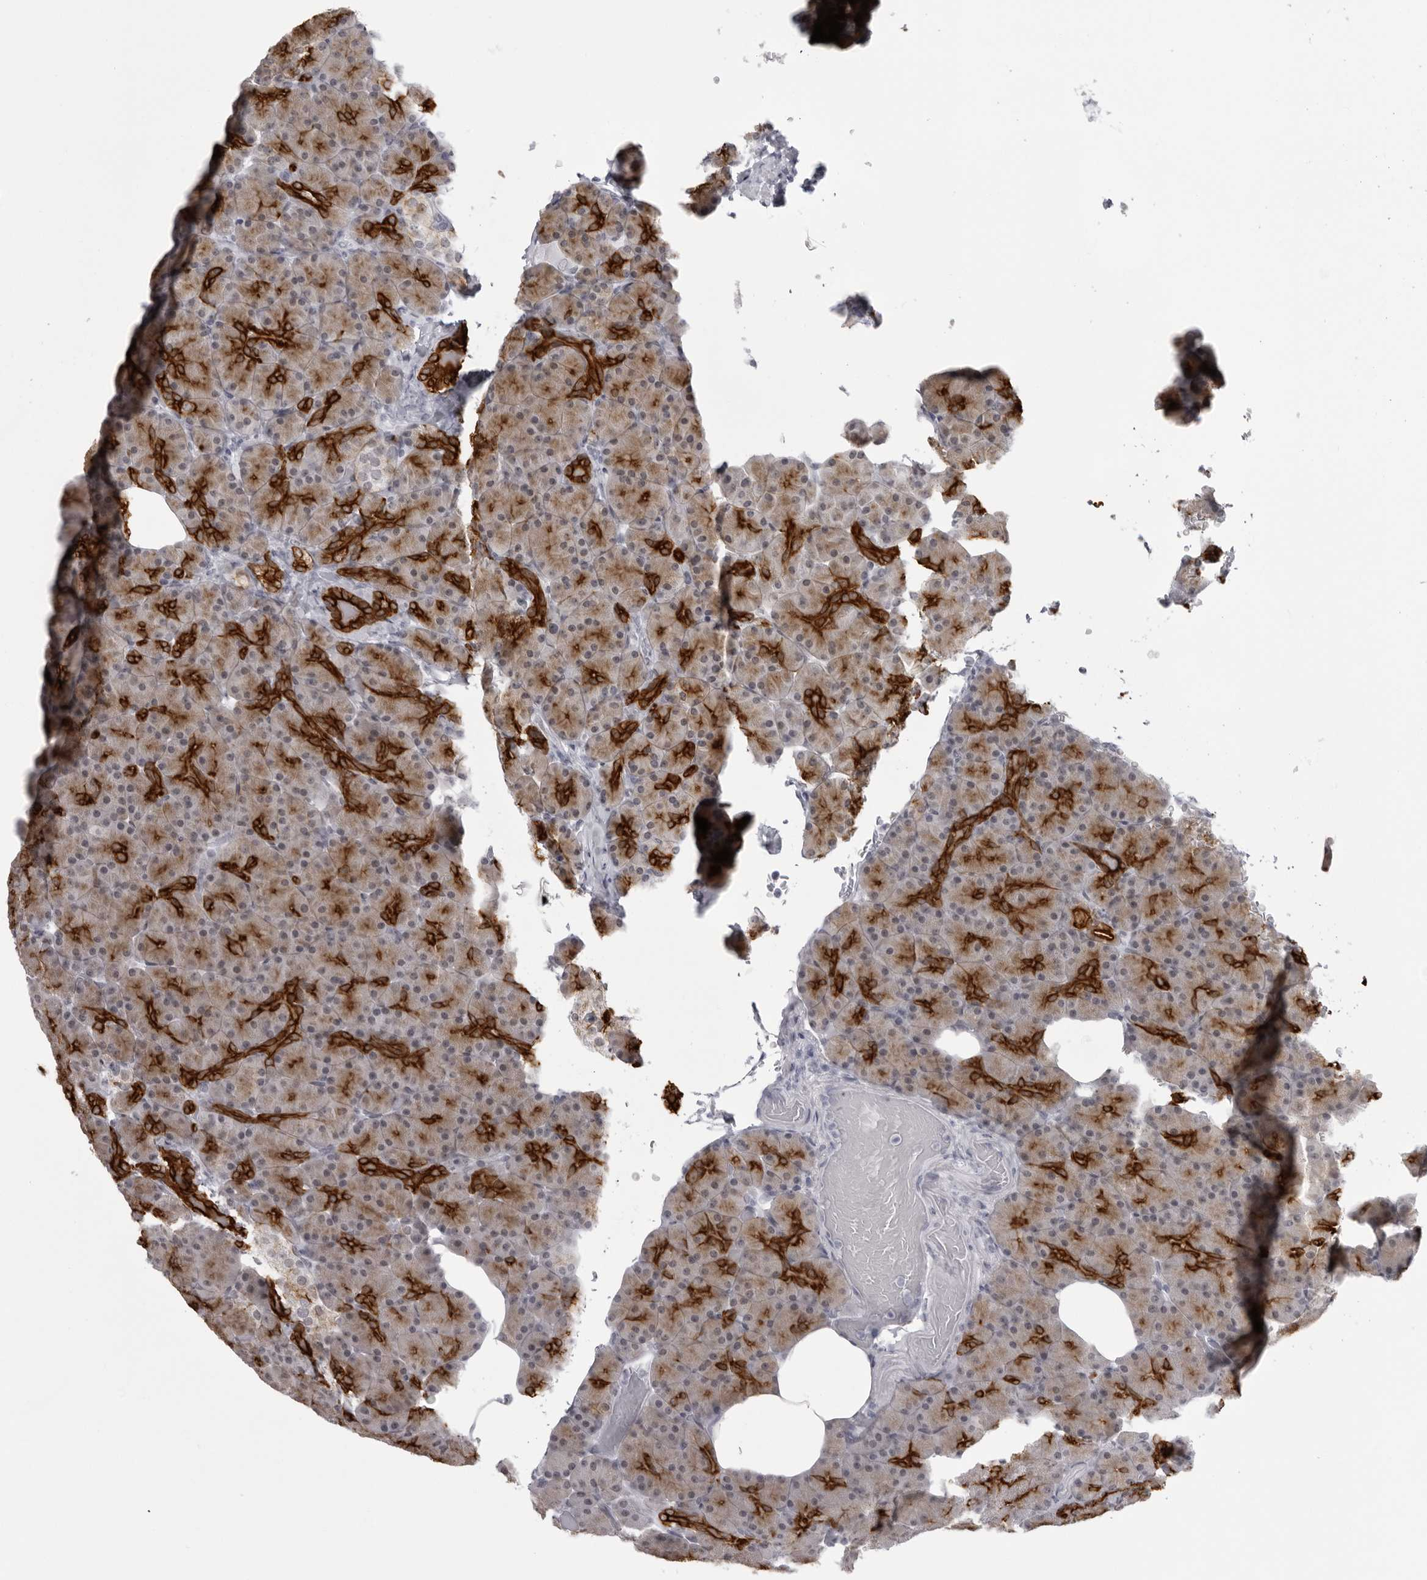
{"staining": {"intensity": "strong", "quantity": ">75%", "location": "cytoplasmic/membranous"}, "tissue": "pancreas", "cell_type": "Exocrine glandular cells", "image_type": "normal", "snomed": [{"axis": "morphology", "description": "Normal tissue, NOS"}, {"axis": "topography", "description": "Pancreas"}], "caption": "The immunohistochemical stain shows strong cytoplasmic/membranous expression in exocrine glandular cells of unremarkable pancreas.", "gene": "UROD", "patient": {"sex": "female", "age": 43}}